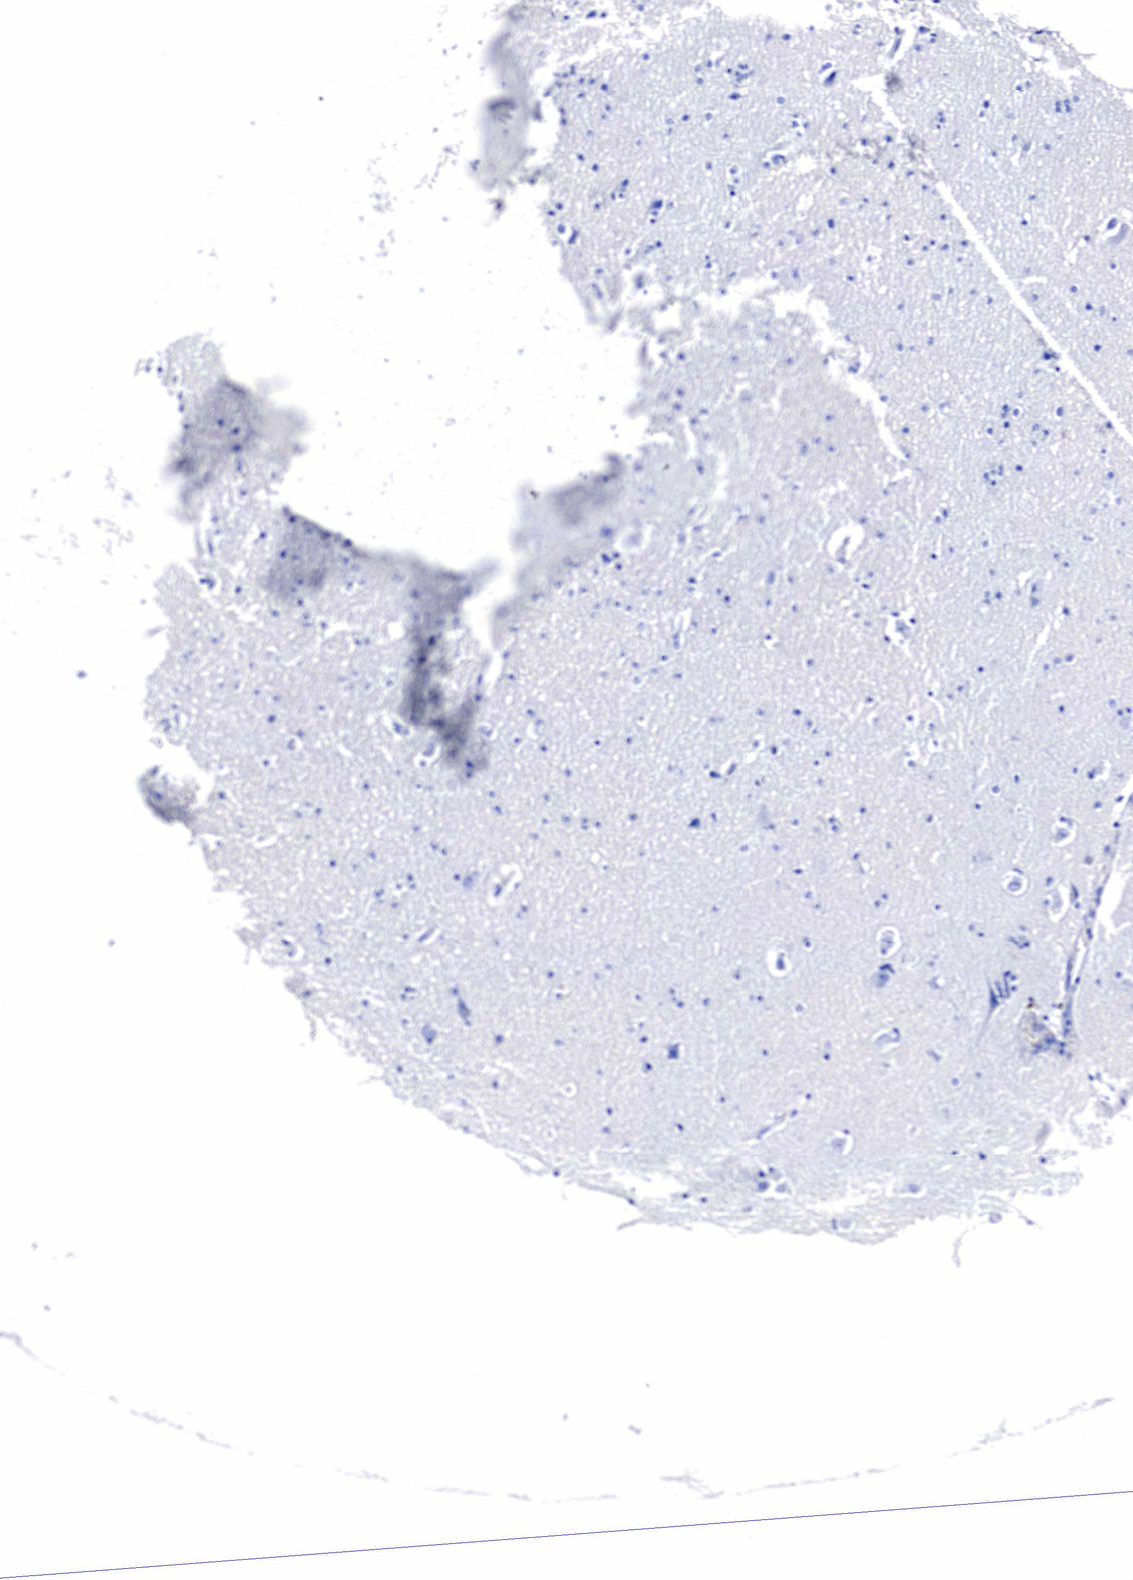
{"staining": {"intensity": "negative", "quantity": "none", "location": "none"}, "tissue": "hippocampus", "cell_type": "Glial cells", "image_type": "normal", "snomed": [{"axis": "morphology", "description": "Normal tissue, NOS"}, {"axis": "topography", "description": "Hippocampus"}], "caption": "Immunohistochemical staining of unremarkable human hippocampus demonstrates no significant expression in glial cells.", "gene": "GAST", "patient": {"sex": "female", "age": 19}}